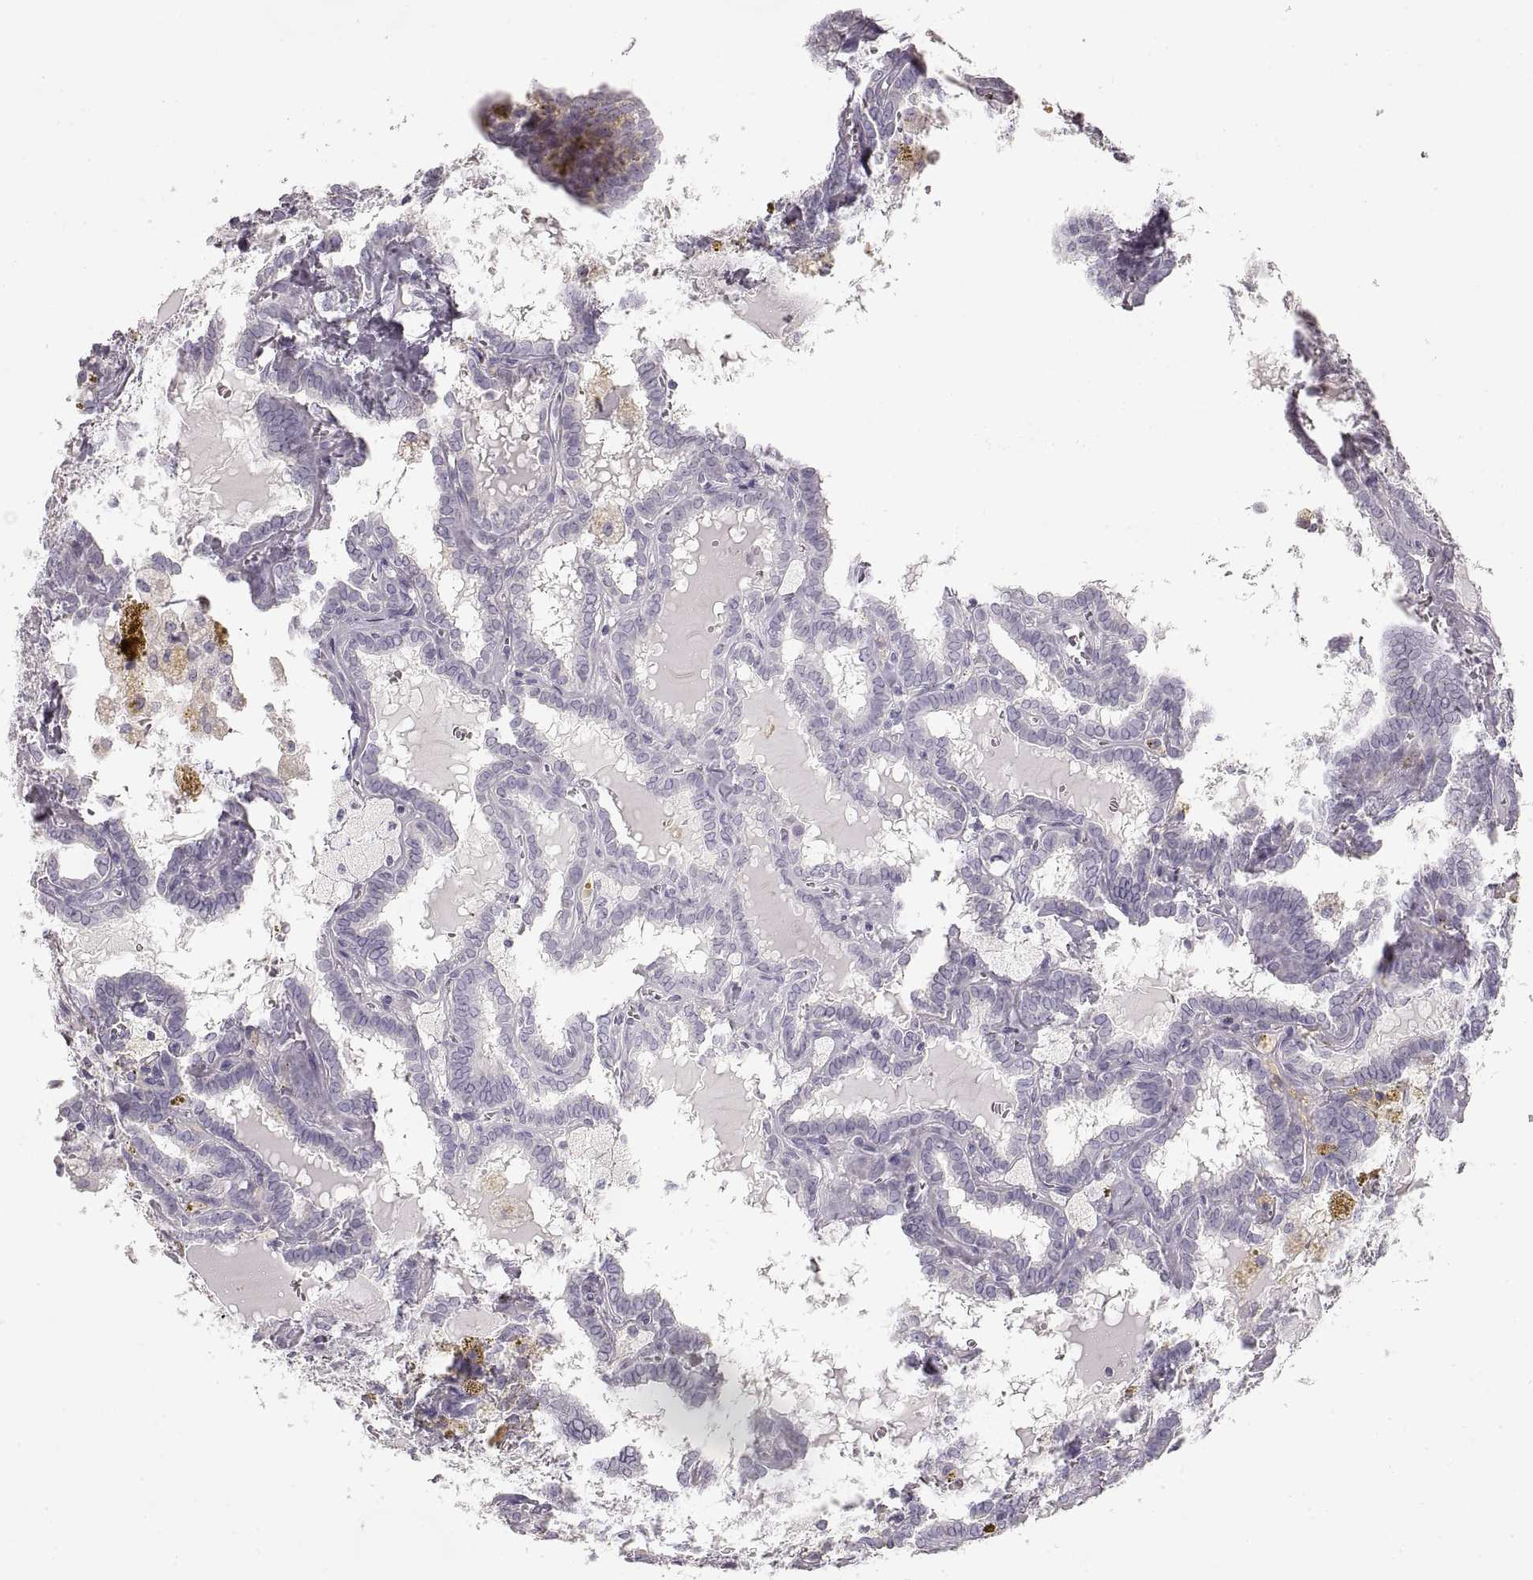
{"staining": {"intensity": "negative", "quantity": "none", "location": "none"}, "tissue": "thyroid cancer", "cell_type": "Tumor cells", "image_type": "cancer", "snomed": [{"axis": "morphology", "description": "Papillary adenocarcinoma, NOS"}, {"axis": "topography", "description": "Thyroid gland"}], "caption": "Immunohistochemistry (IHC) of human thyroid cancer reveals no positivity in tumor cells.", "gene": "ZP3", "patient": {"sex": "female", "age": 39}}